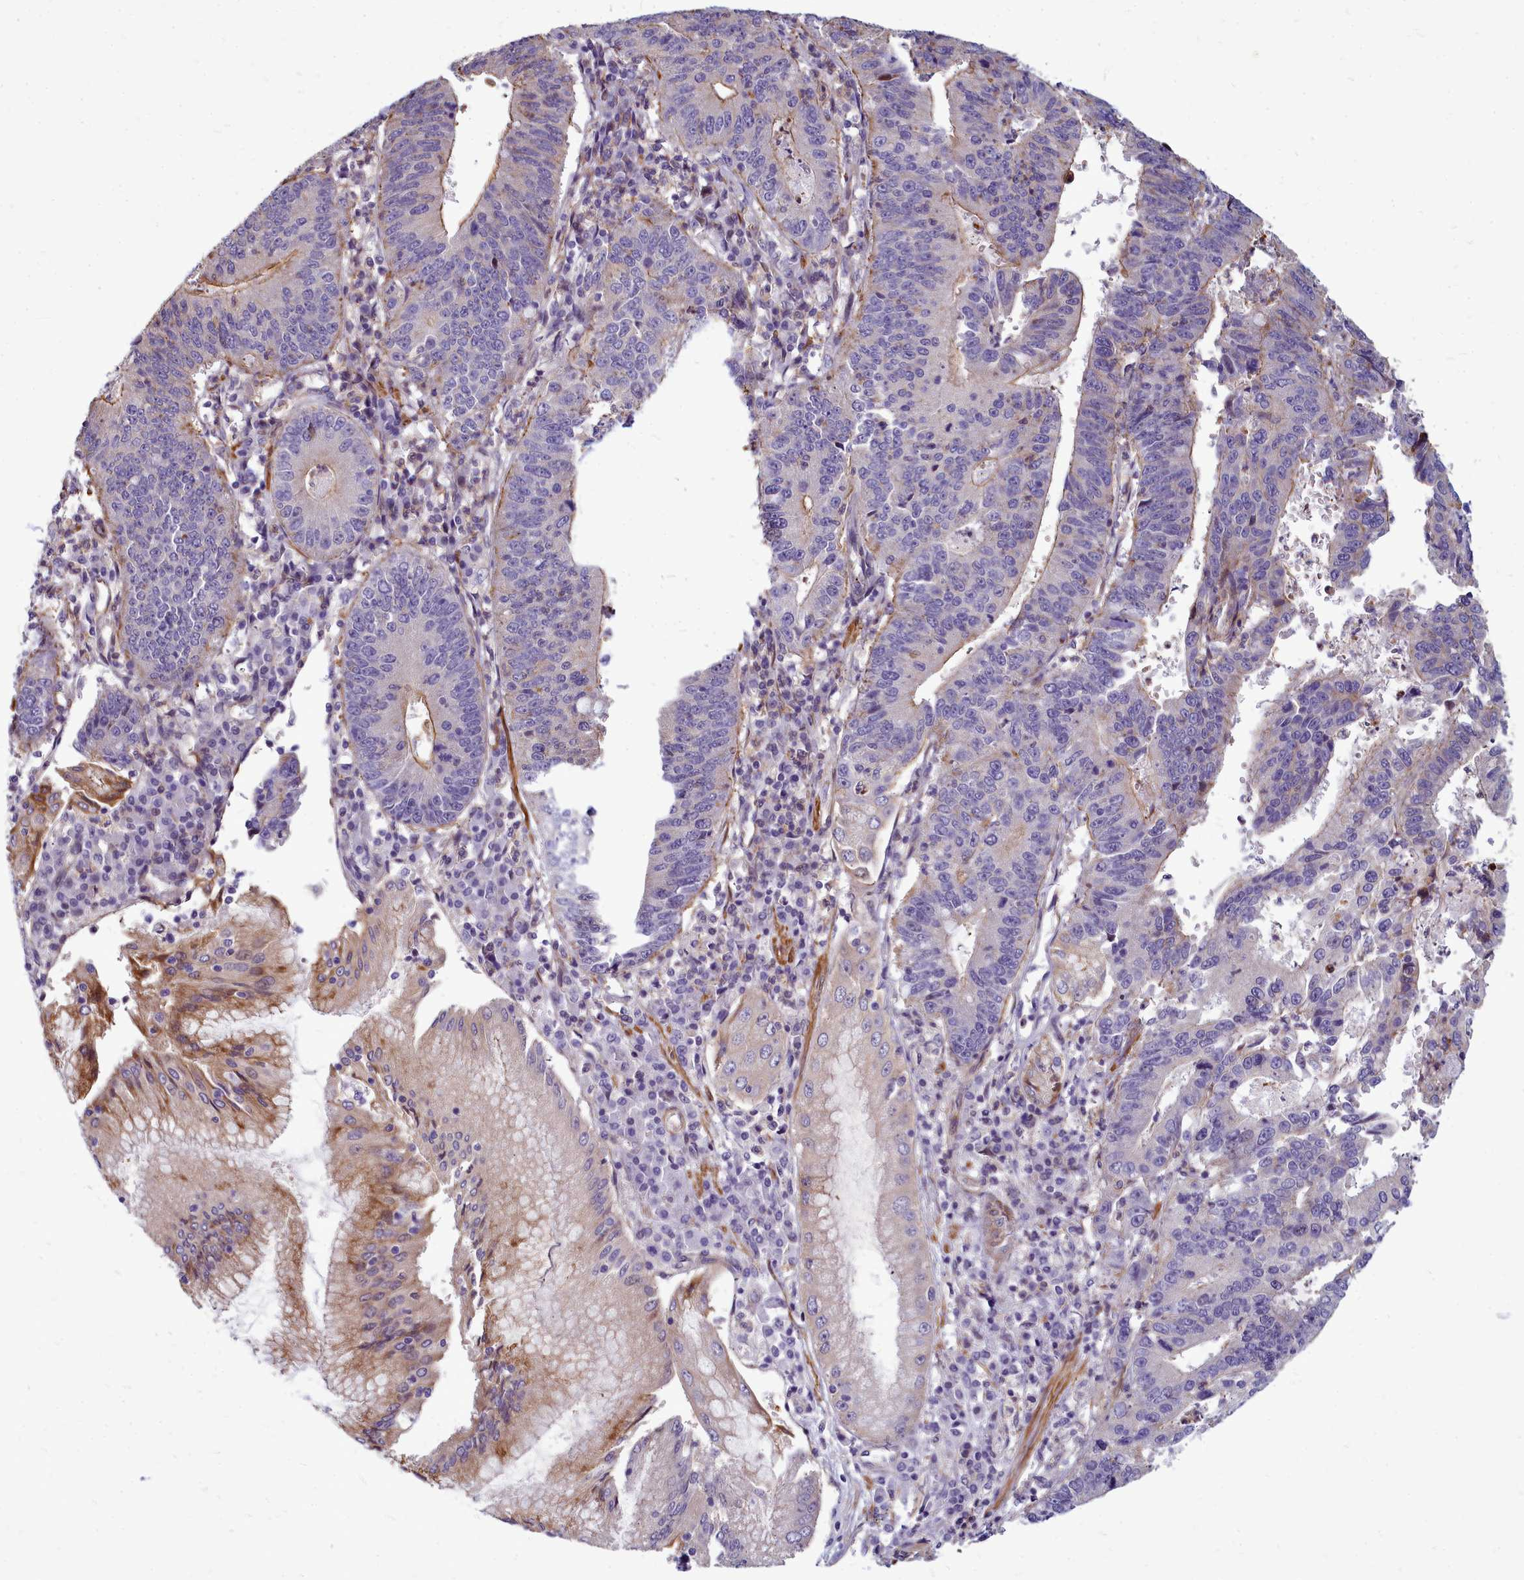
{"staining": {"intensity": "weak", "quantity": "<25%", "location": "cytoplasmic/membranous"}, "tissue": "stomach cancer", "cell_type": "Tumor cells", "image_type": "cancer", "snomed": [{"axis": "morphology", "description": "Adenocarcinoma, NOS"}, {"axis": "topography", "description": "Stomach"}], "caption": "DAB (3,3'-diaminobenzidine) immunohistochemical staining of stomach cancer (adenocarcinoma) shows no significant positivity in tumor cells.", "gene": "TTC5", "patient": {"sex": "male", "age": 59}}